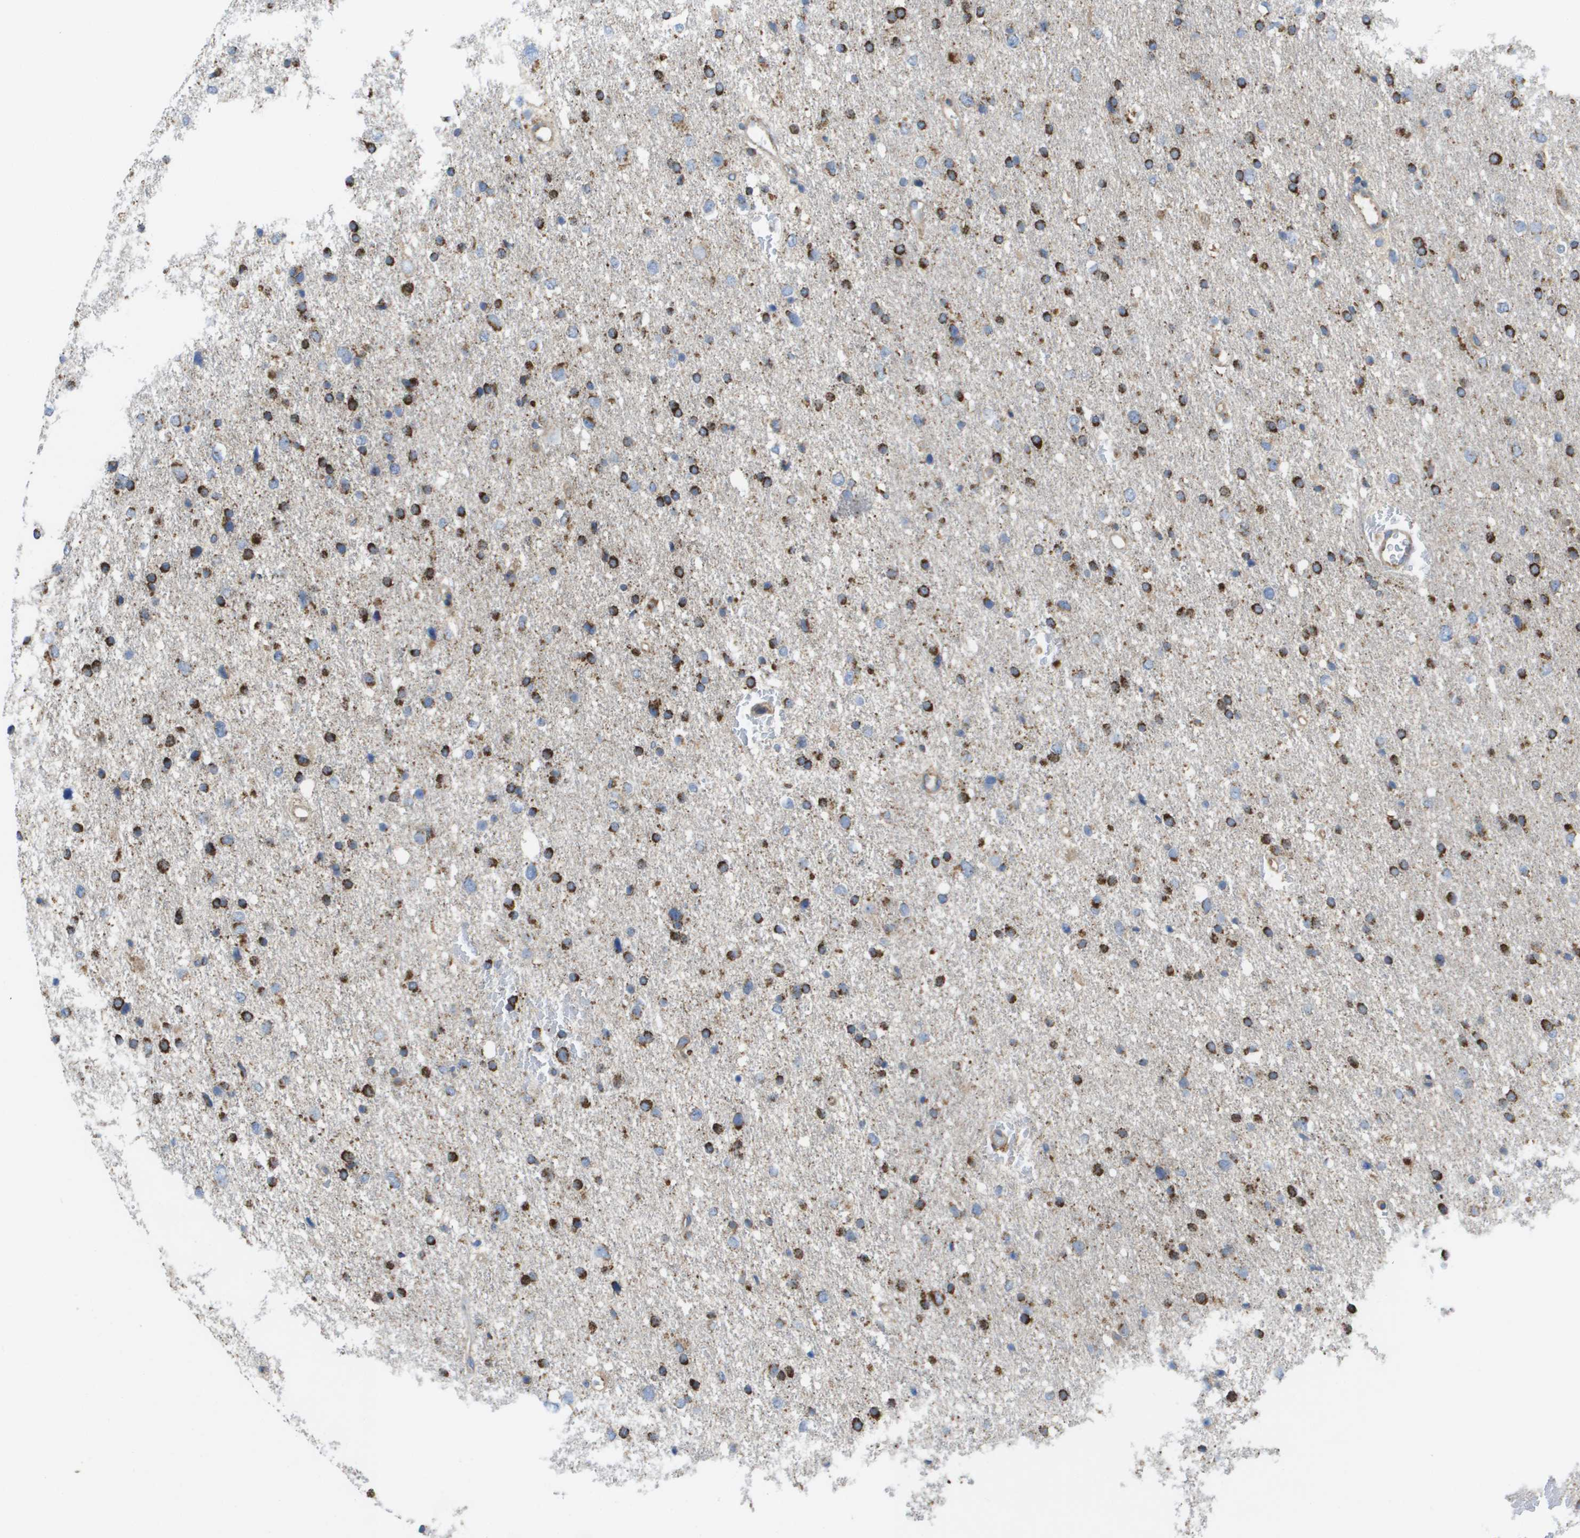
{"staining": {"intensity": "strong", "quantity": ">75%", "location": "cytoplasmic/membranous"}, "tissue": "glioma", "cell_type": "Tumor cells", "image_type": "cancer", "snomed": [{"axis": "morphology", "description": "Glioma, malignant, Low grade"}, {"axis": "topography", "description": "Brain"}], "caption": "Brown immunohistochemical staining in glioma shows strong cytoplasmic/membranous expression in about >75% of tumor cells. (IHC, brightfield microscopy, high magnification).", "gene": "FIS1", "patient": {"sex": "female", "age": 37}}